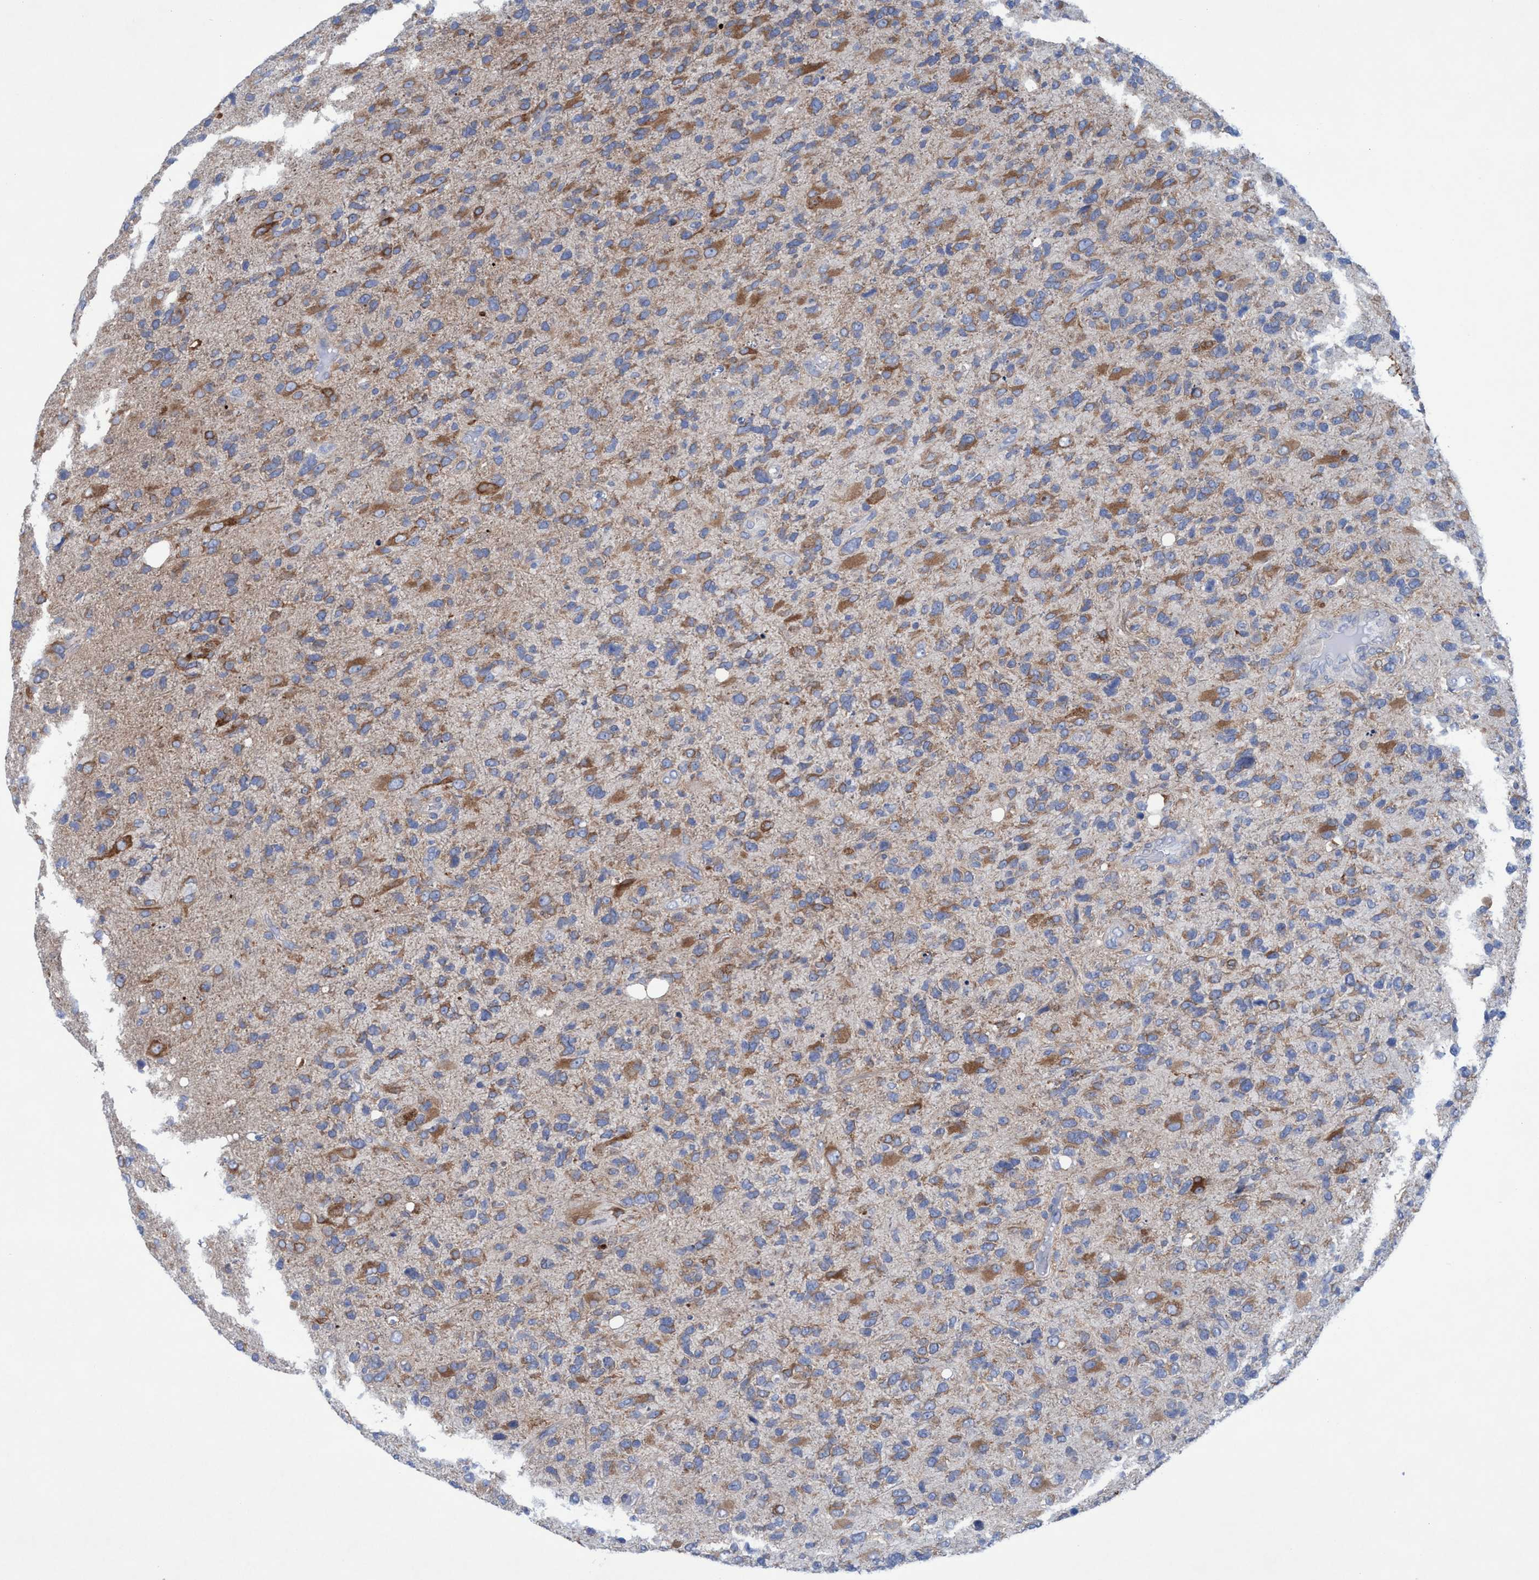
{"staining": {"intensity": "moderate", "quantity": ">75%", "location": "cytoplasmic/membranous"}, "tissue": "glioma", "cell_type": "Tumor cells", "image_type": "cancer", "snomed": [{"axis": "morphology", "description": "Glioma, malignant, High grade"}, {"axis": "topography", "description": "Brain"}], "caption": "Human high-grade glioma (malignant) stained with a brown dye displays moderate cytoplasmic/membranous positive staining in approximately >75% of tumor cells.", "gene": "RSAD1", "patient": {"sex": "female", "age": 58}}